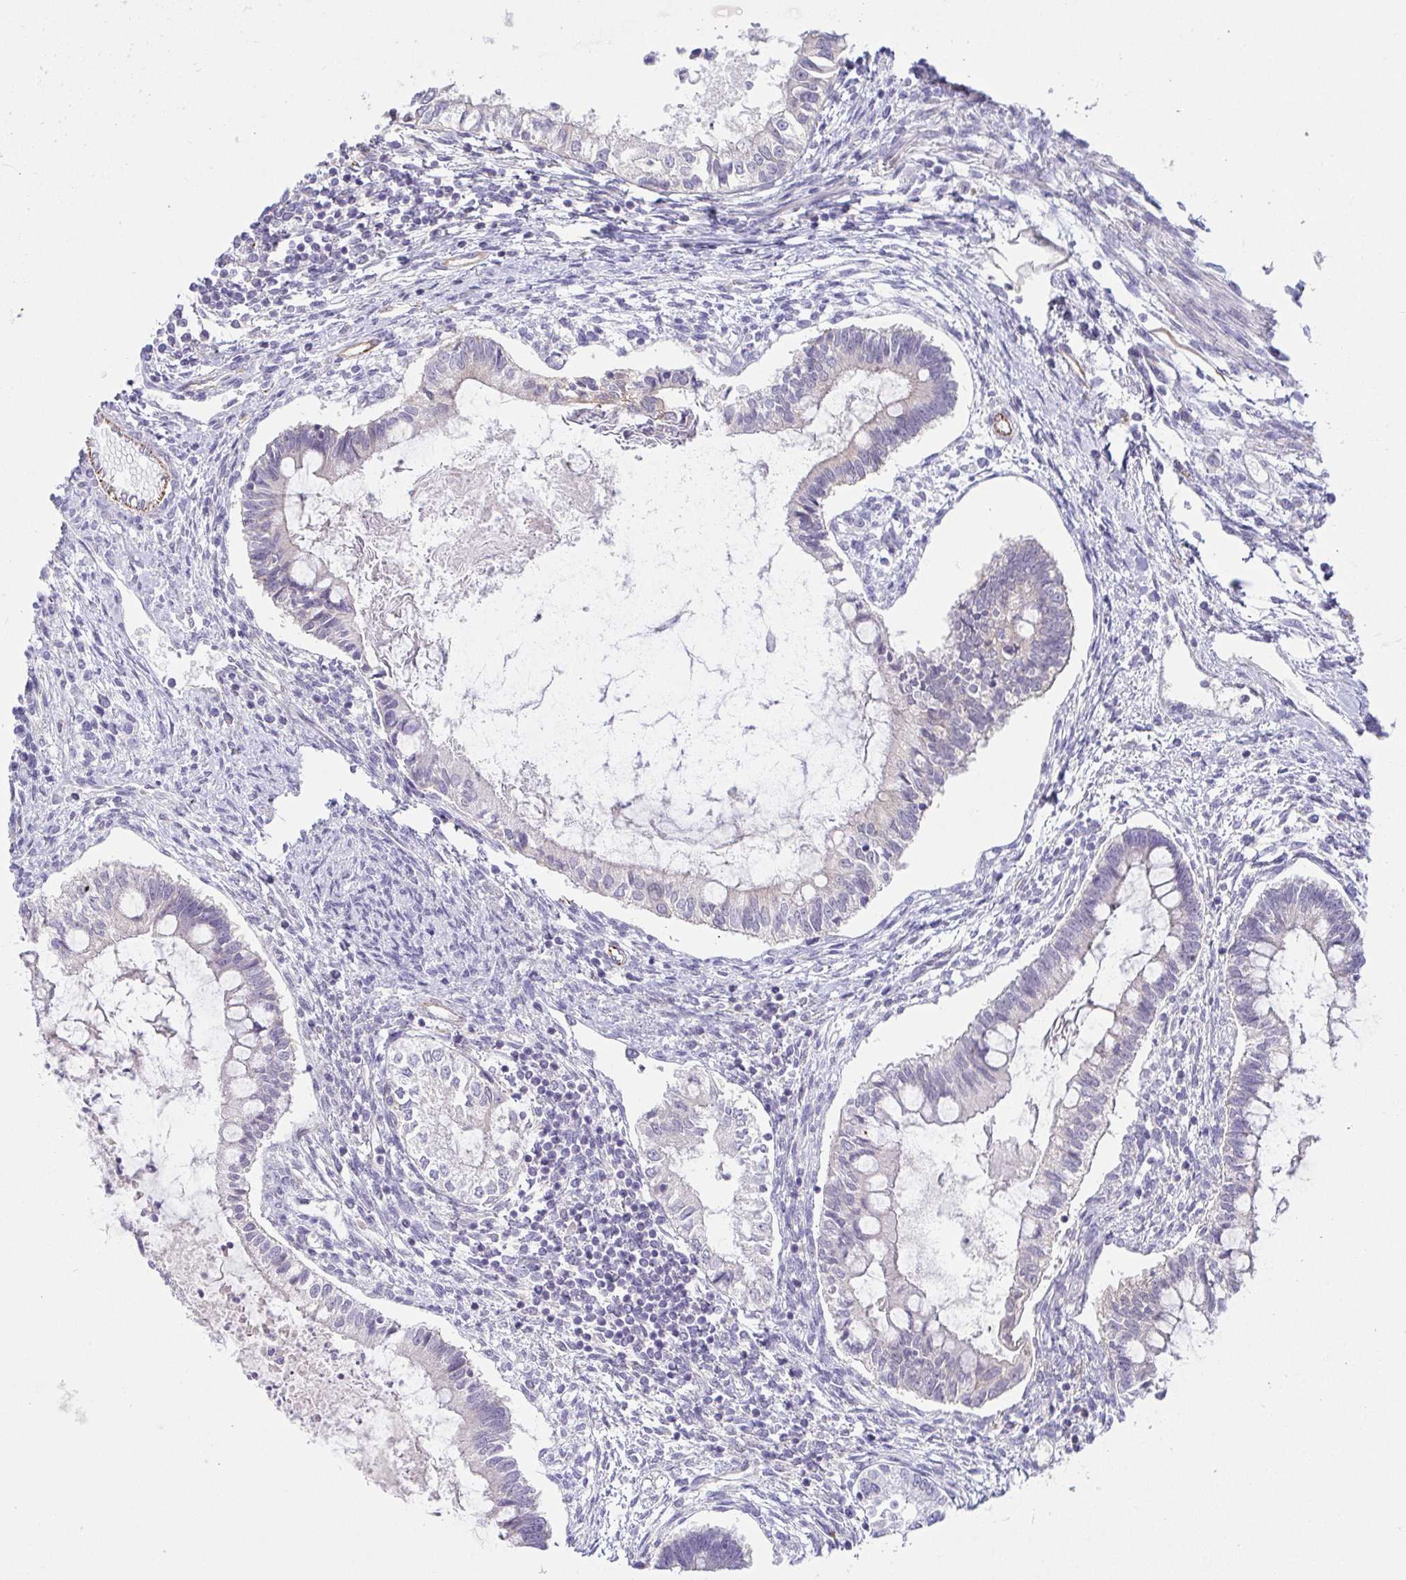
{"staining": {"intensity": "weak", "quantity": "<25%", "location": "cytoplasmic/membranous"}, "tissue": "testis cancer", "cell_type": "Tumor cells", "image_type": "cancer", "snomed": [{"axis": "morphology", "description": "Carcinoma, Embryonal, NOS"}, {"axis": "topography", "description": "Testis"}], "caption": "IHC histopathology image of human embryonal carcinoma (testis) stained for a protein (brown), which displays no staining in tumor cells. (DAB IHC with hematoxylin counter stain).", "gene": "COL17A1", "patient": {"sex": "male", "age": 37}}